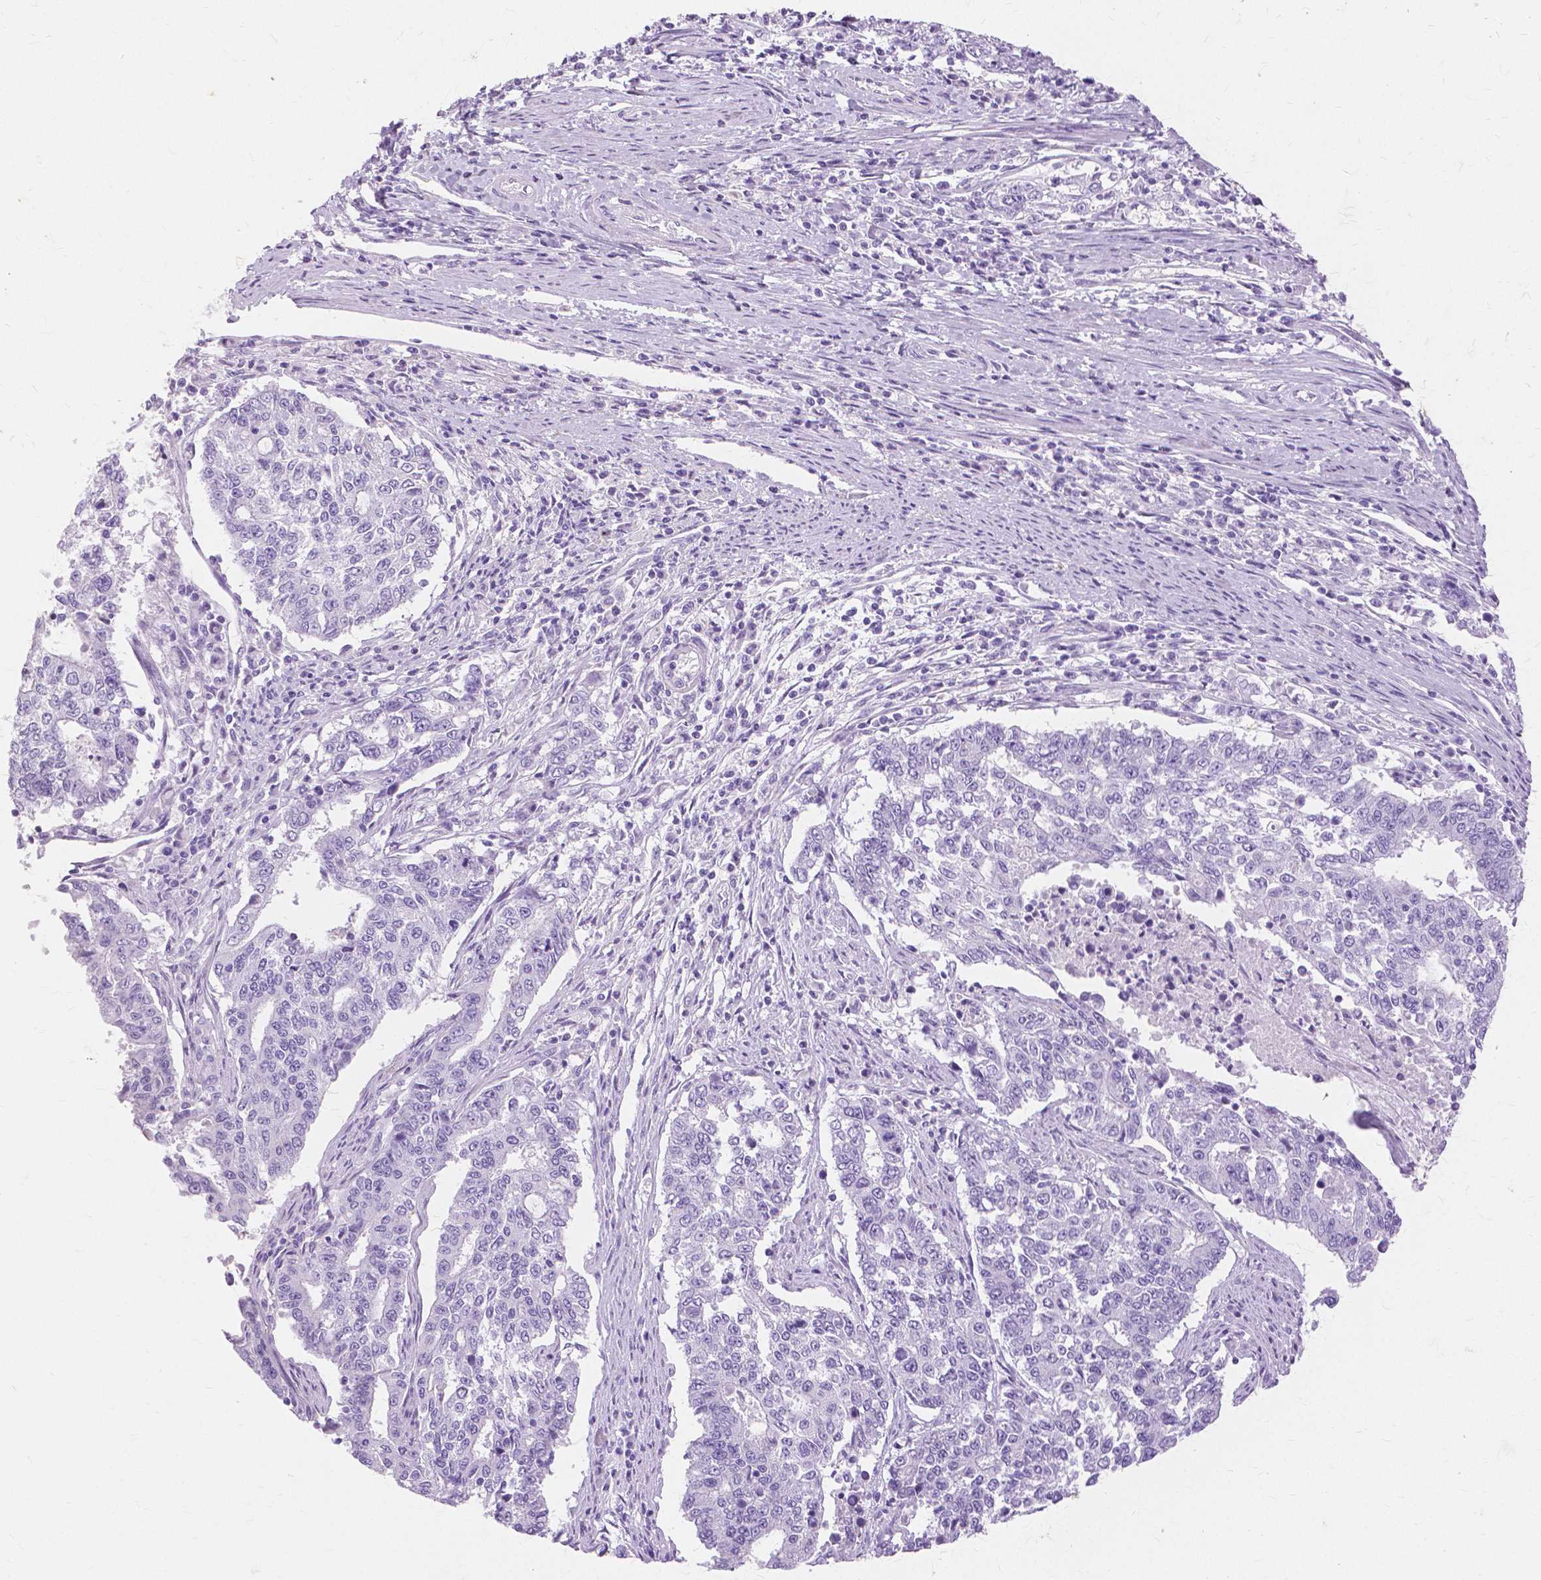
{"staining": {"intensity": "negative", "quantity": "none", "location": "none"}, "tissue": "endometrial cancer", "cell_type": "Tumor cells", "image_type": "cancer", "snomed": [{"axis": "morphology", "description": "Adenocarcinoma, NOS"}, {"axis": "topography", "description": "Uterus"}], "caption": "Immunohistochemistry (IHC) micrograph of neoplastic tissue: endometrial cancer (adenocarcinoma) stained with DAB displays no significant protein expression in tumor cells.", "gene": "TGM1", "patient": {"sex": "female", "age": 59}}